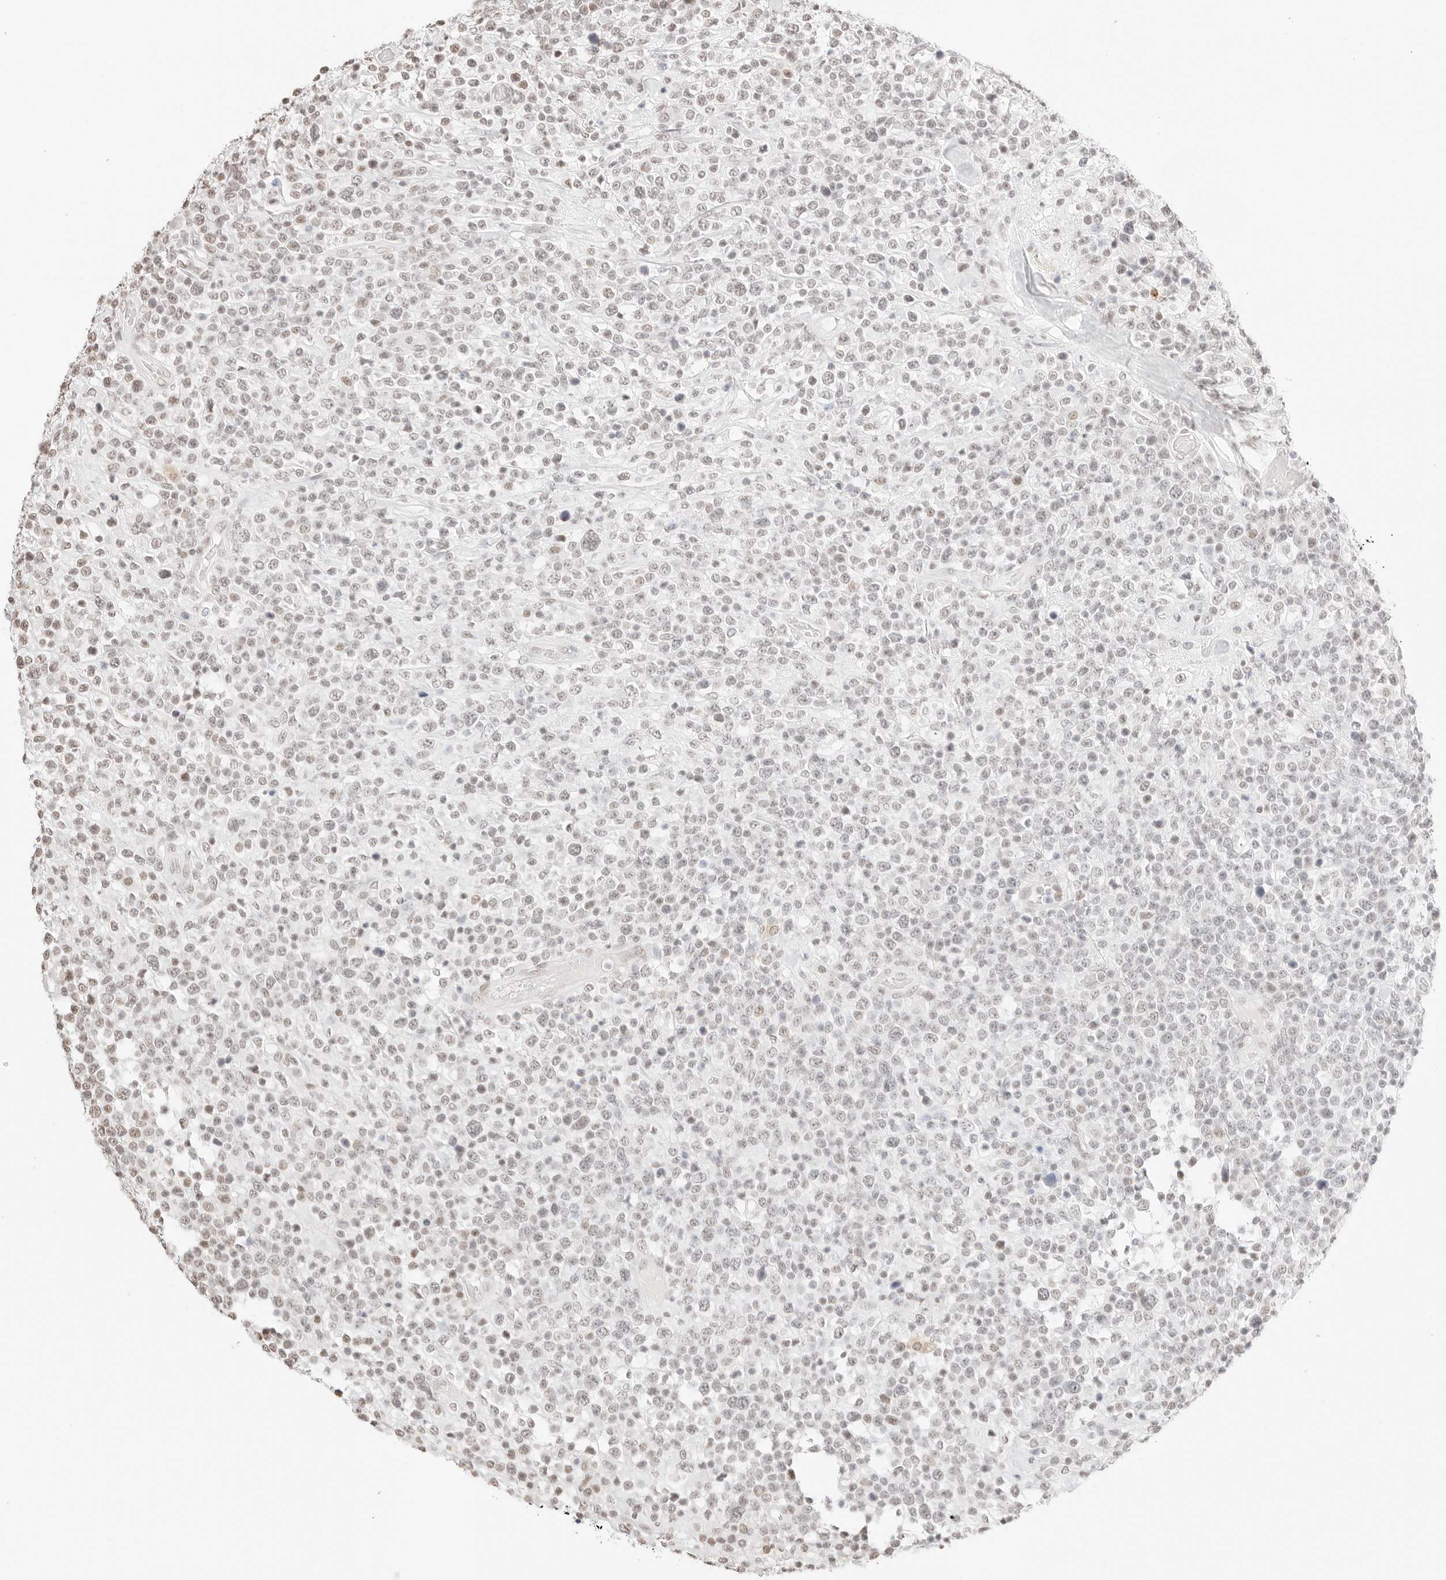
{"staining": {"intensity": "weak", "quantity": "<25%", "location": "nuclear"}, "tissue": "lymphoma", "cell_type": "Tumor cells", "image_type": "cancer", "snomed": [{"axis": "morphology", "description": "Malignant lymphoma, non-Hodgkin's type, High grade"}, {"axis": "topography", "description": "Colon"}], "caption": "Immunohistochemical staining of human lymphoma exhibits no significant positivity in tumor cells.", "gene": "FBLN5", "patient": {"sex": "female", "age": 53}}